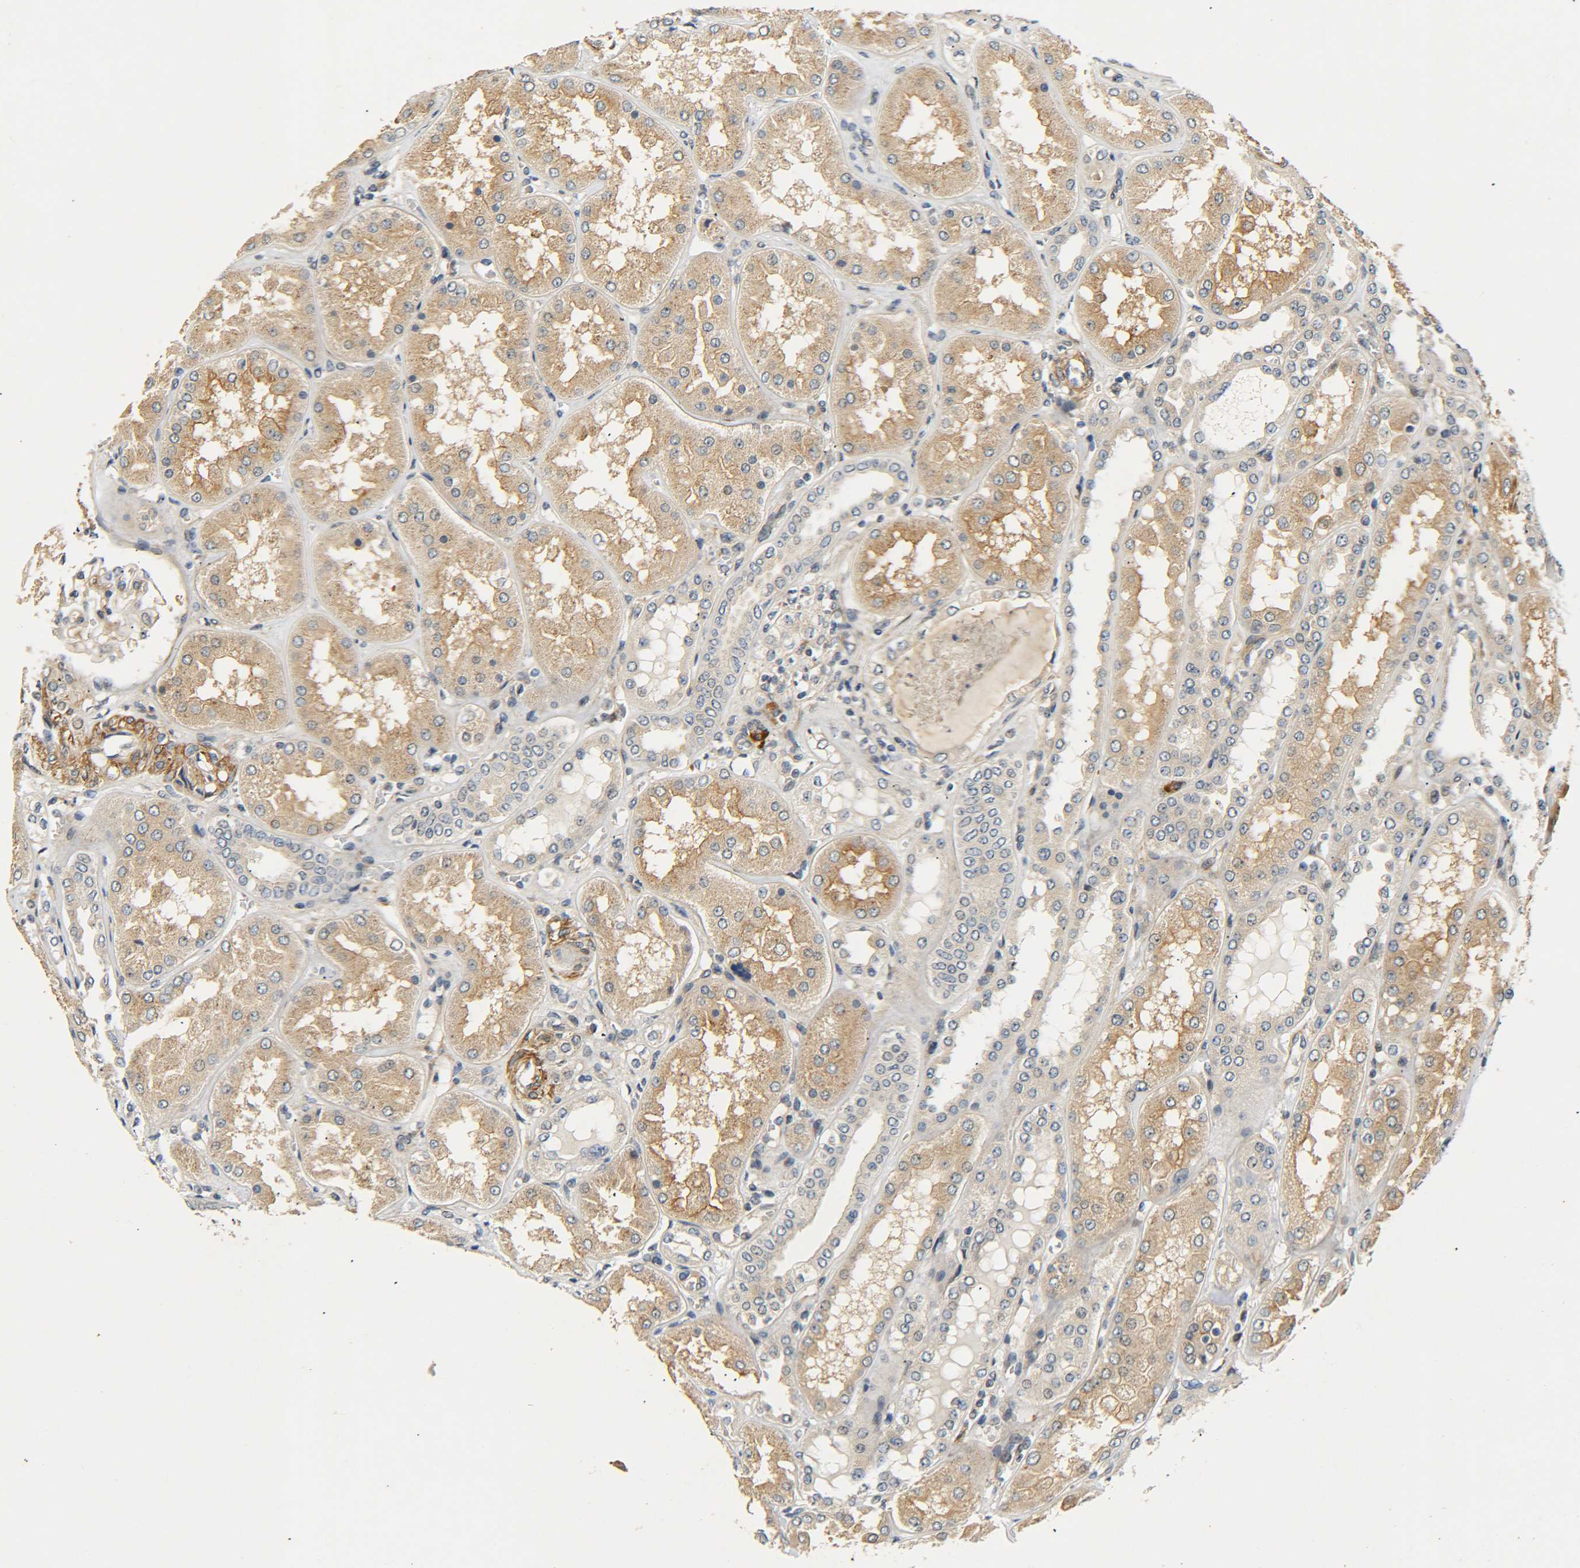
{"staining": {"intensity": "moderate", "quantity": "25%-75%", "location": "cytoplasmic/membranous"}, "tissue": "kidney", "cell_type": "Cells in glomeruli", "image_type": "normal", "snomed": [{"axis": "morphology", "description": "Normal tissue, NOS"}, {"axis": "topography", "description": "Kidney"}], "caption": "Protein expression by immunohistochemistry displays moderate cytoplasmic/membranous expression in approximately 25%-75% of cells in glomeruli in normal kidney.", "gene": "MEIS1", "patient": {"sex": "female", "age": 56}}